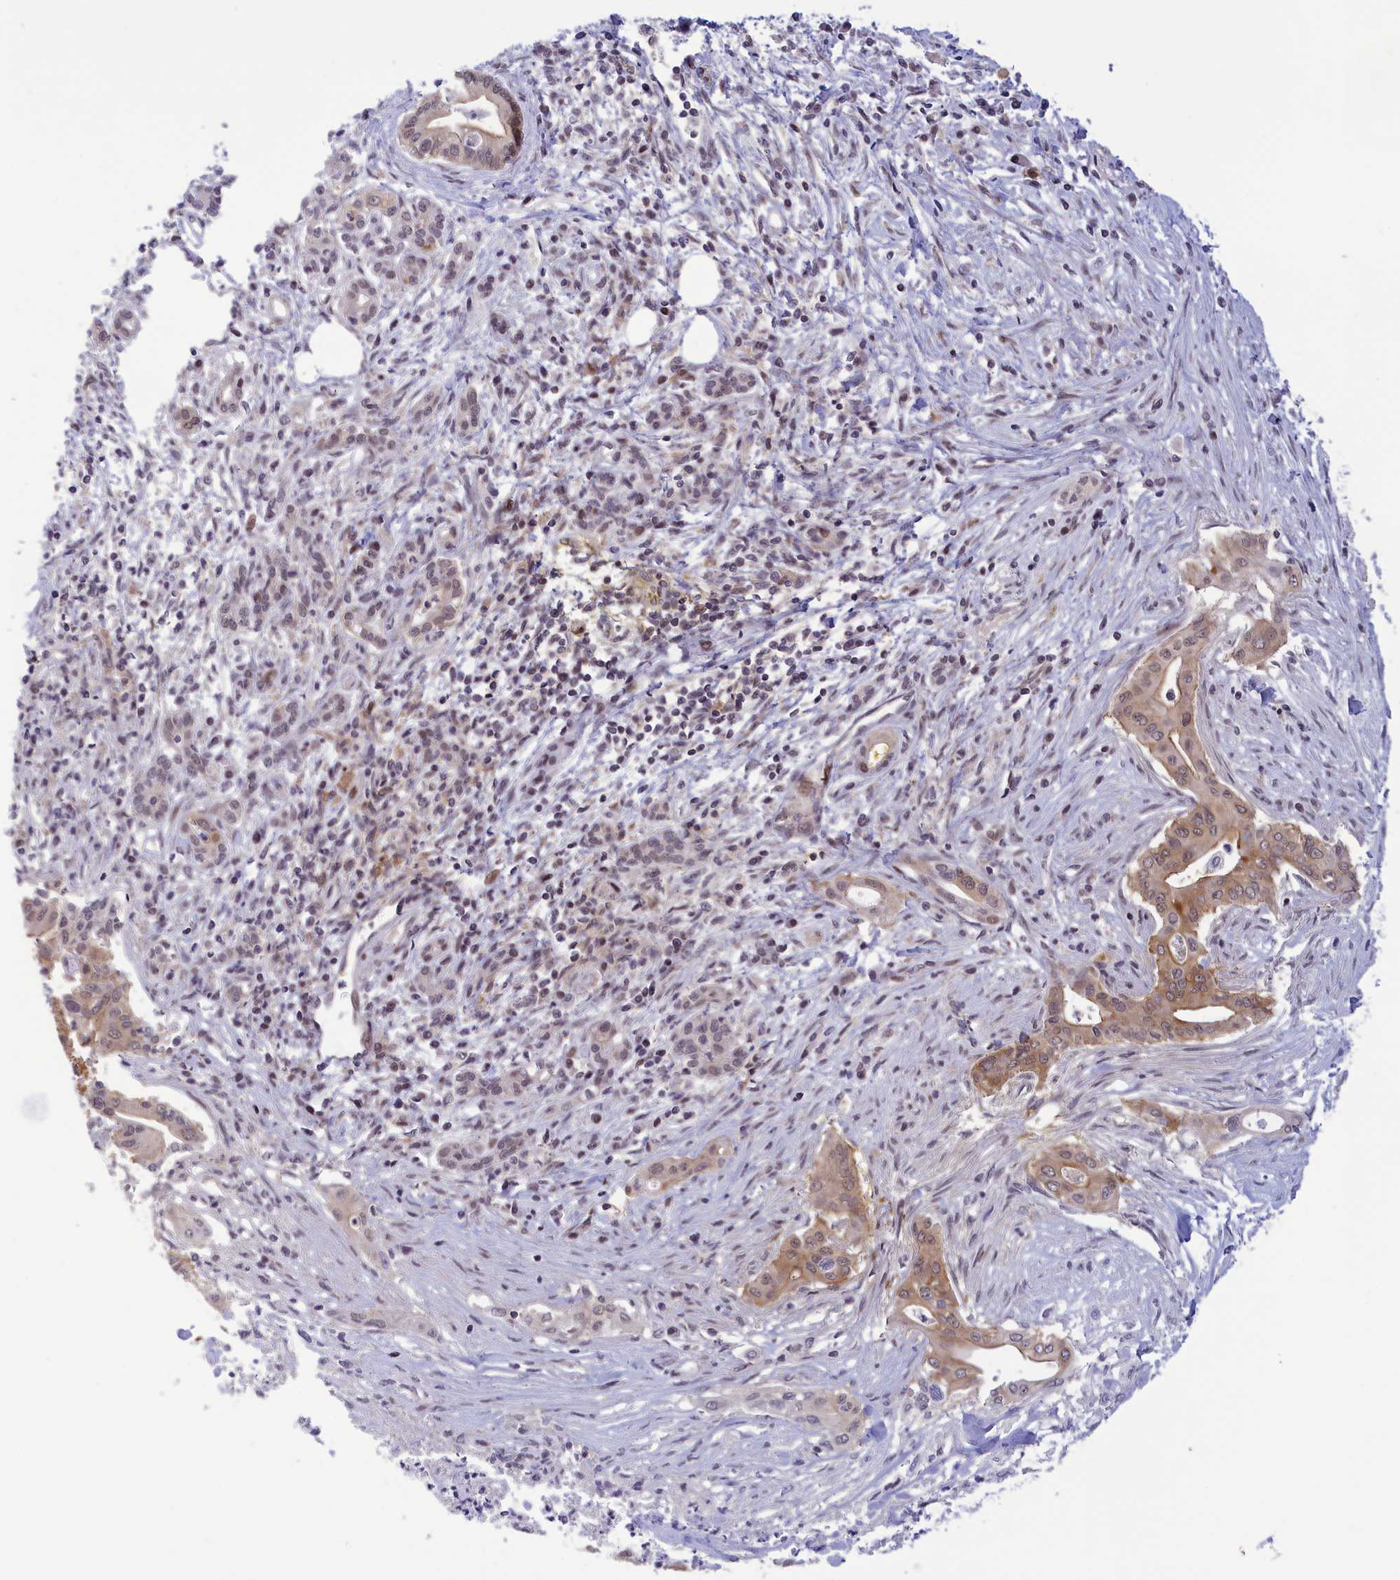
{"staining": {"intensity": "moderate", "quantity": "25%-75%", "location": "cytoplasmic/membranous"}, "tissue": "pancreatic cancer", "cell_type": "Tumor cells", "image_type": "cancer", "snomed": [{"axis": "morphology", "description": "Adenocarcinoma, NOS"}, {"axis": "topography", "description": "Pancreas"}], "caption": "An immunohistochemistry photomicrograph of neoplastic tissue is shown. Protein staining in brown highlights moderate cytoplasmic/membranous positivity in pancreatic cancer within tumor cells.", "gene": "CORO2A", "patient": {"sex": "male", "age": 58}}